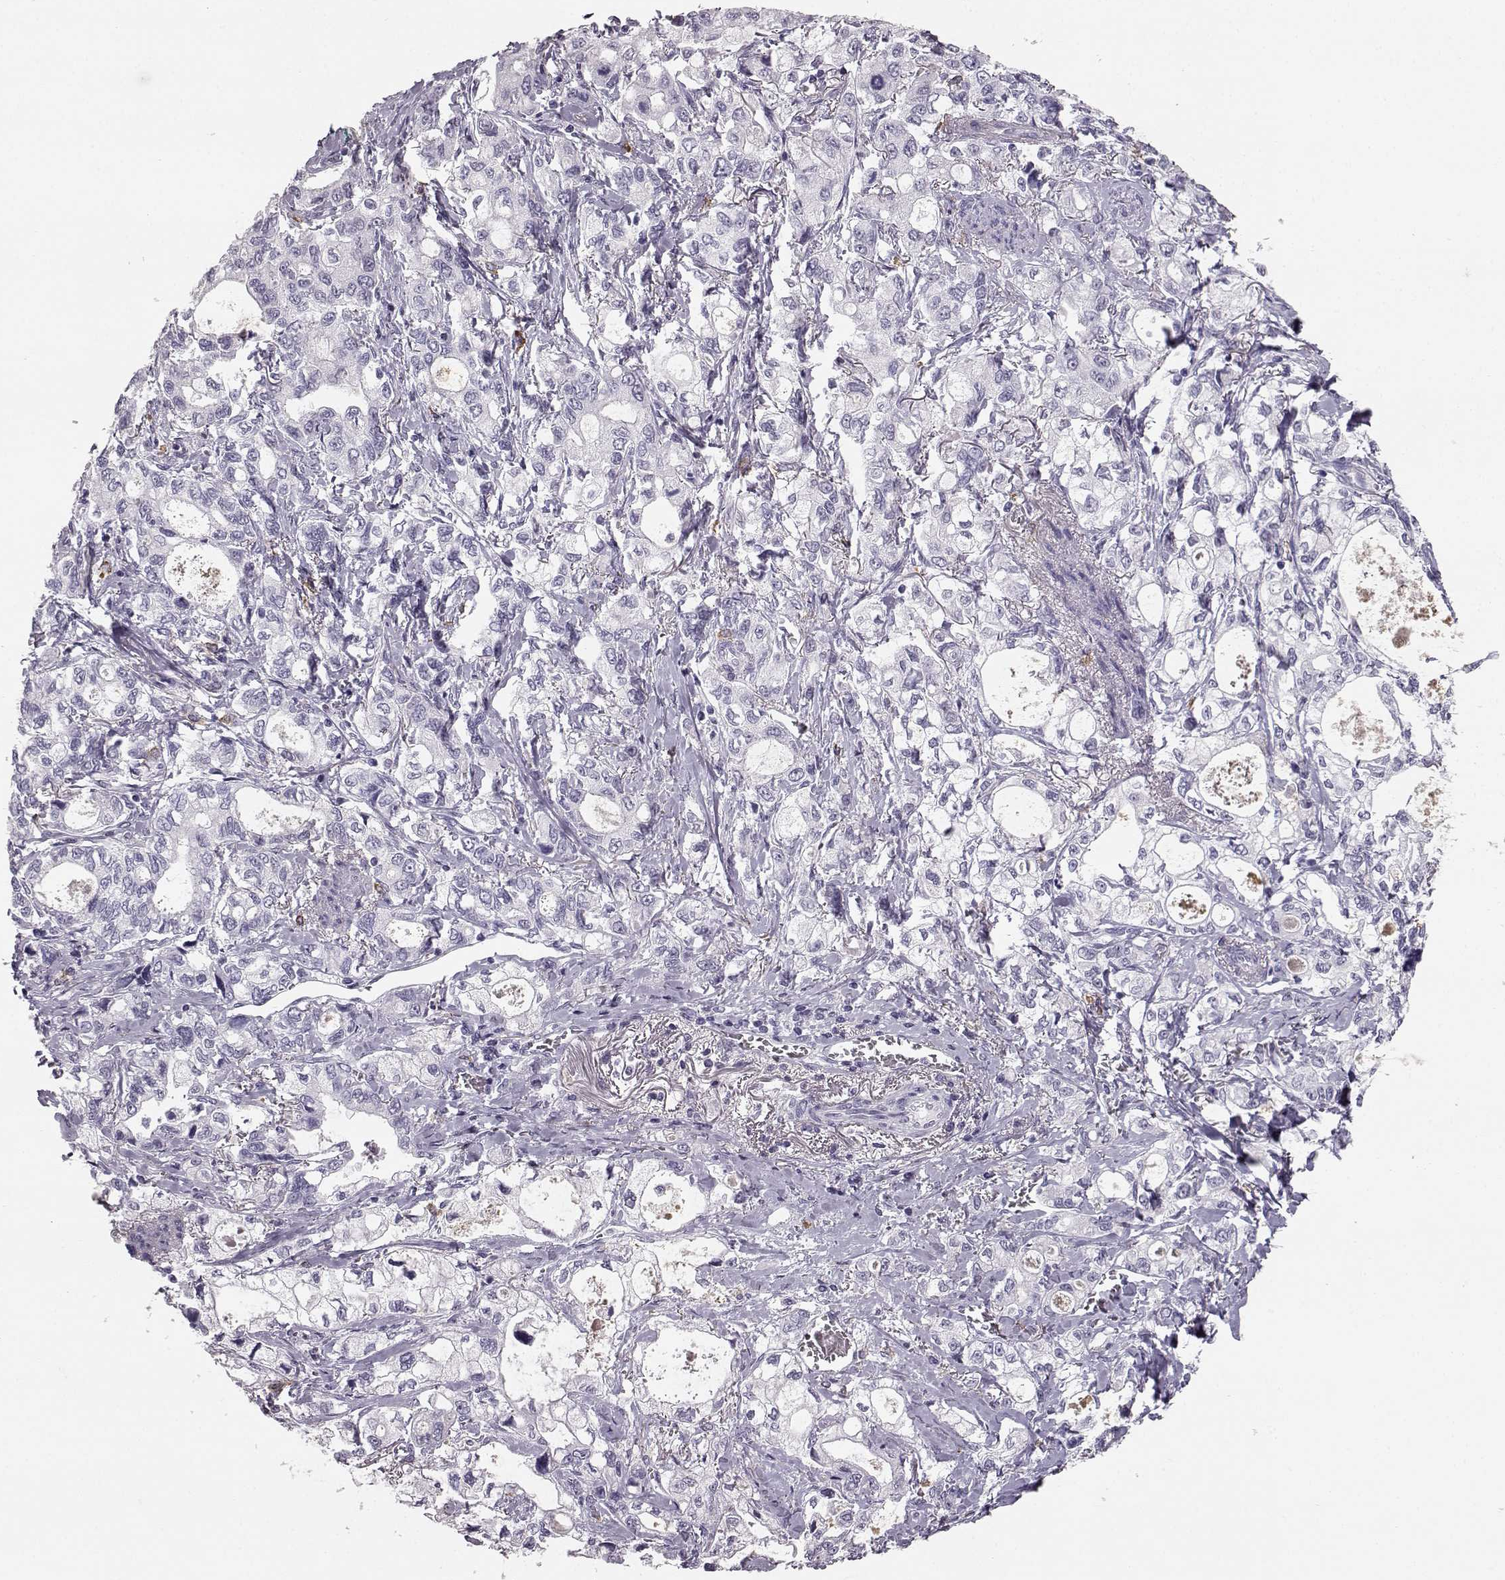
{"staining": {"intensity": "negative", "quantity": "none", "location": "none"}, "tissue": "stomach cancer", "cell_type": "Tumor cells", "image_type": "cancer", "snomed": [{"axis": "morphology", "description": "Adenocarcinoma, NOS"}, {"axis": "topography", "description": "Stomach"}], "caption": "Protein analysis of stomach cancer demonstrates no significant positivity in tumor cells.", "gene": "NPTXR", "patient": {"sex": "male", "age": 63}}